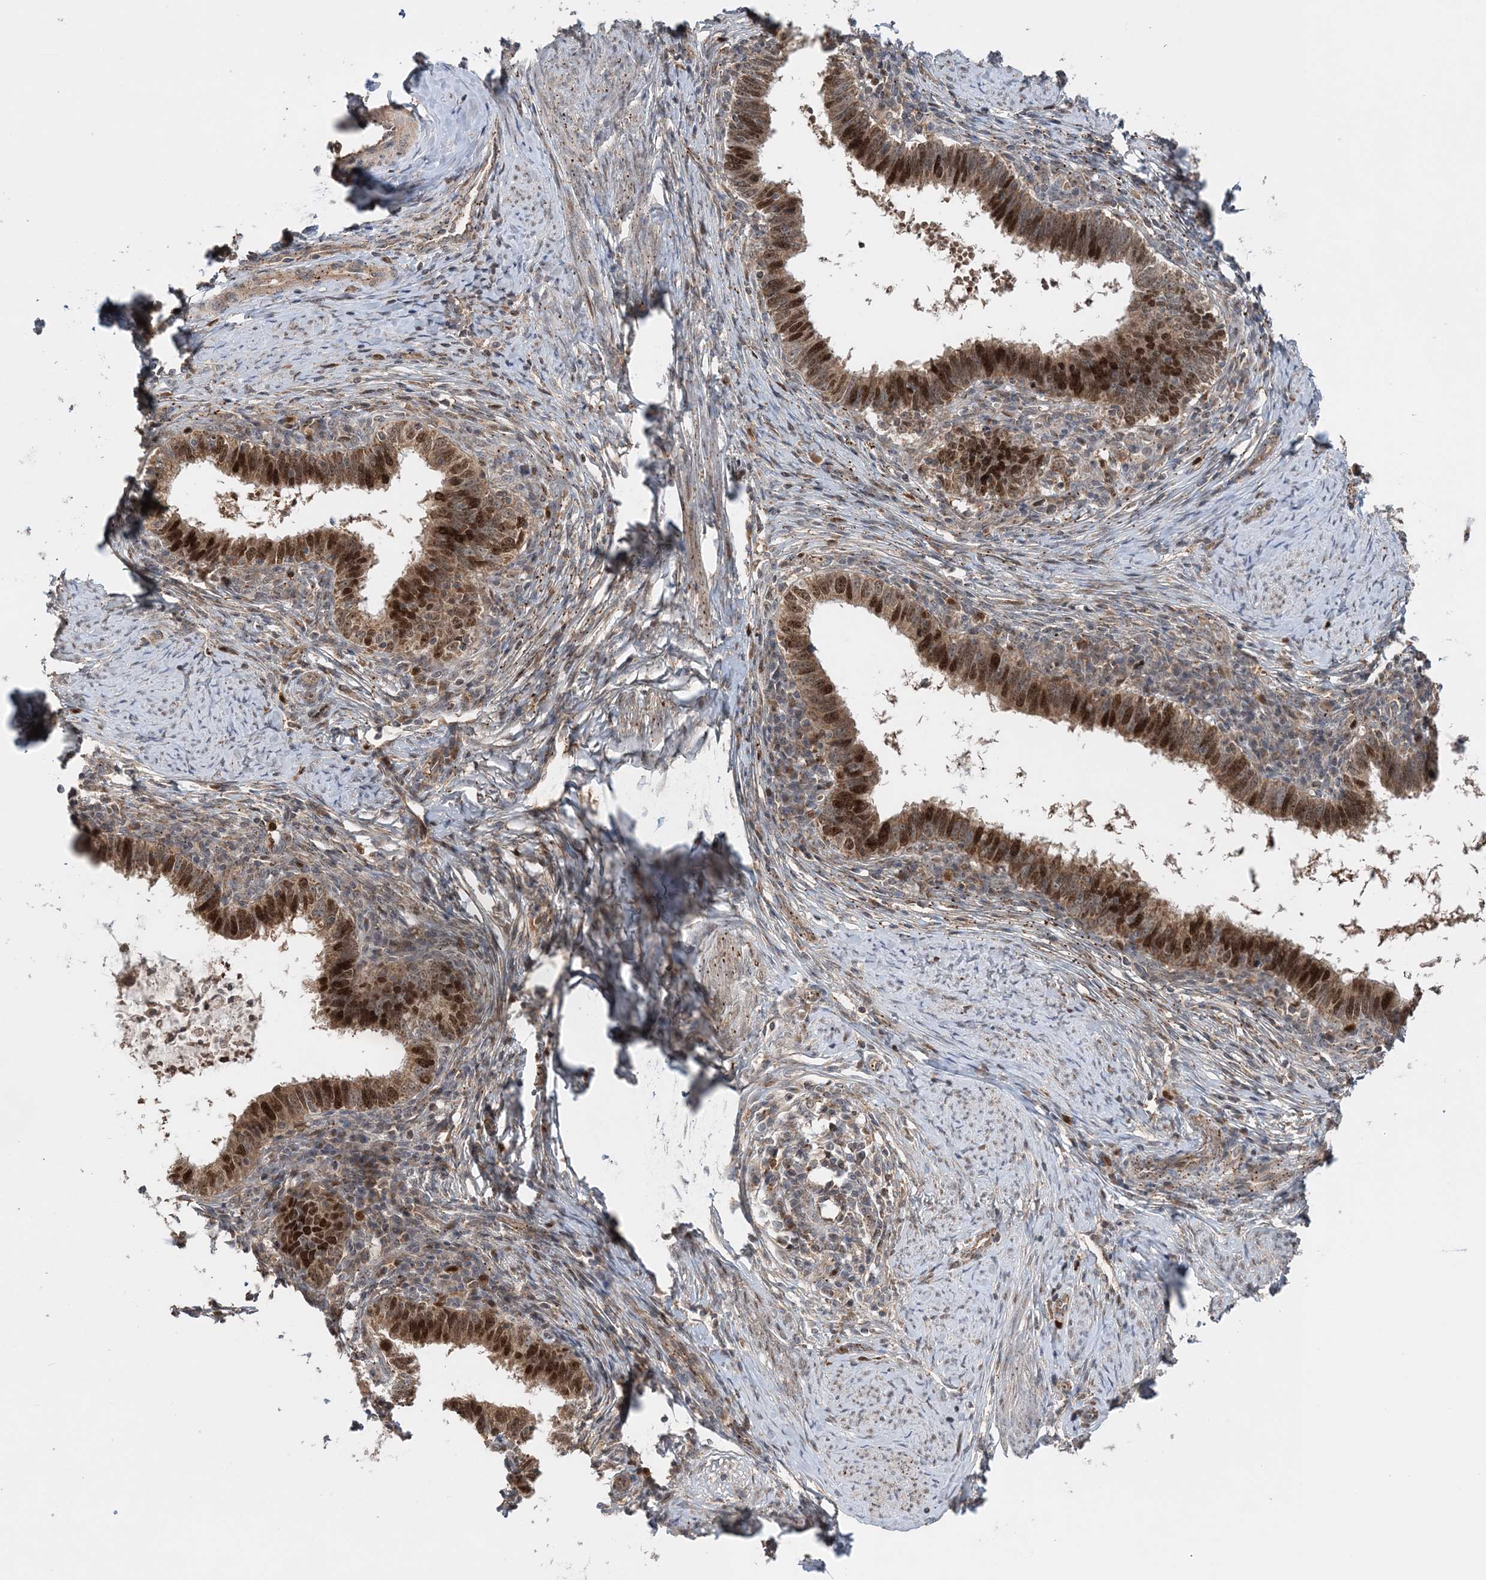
{"staining": {"intensity": "moderate", "quantity": ">75%", "location": "cytoplasmic/membranous,nuclear"}, "tissue": "cervical cancer", "cell_type": "Tumor cells", "image_type": "cancer", "snomed": [{"axis": "morphology", "description": "Adenocarcinoma, NOS"}, {"axis": "topography", "description": "Cervix"}], "caption": "Brown immunohistochemical staining in cervical cancer exhibits moderate cytoplasmic/membranous and nuclear staining in approximately >75% of tumor cells.", "gene": "KIF4A", "patient": {"sex": "female", "age": 36}}